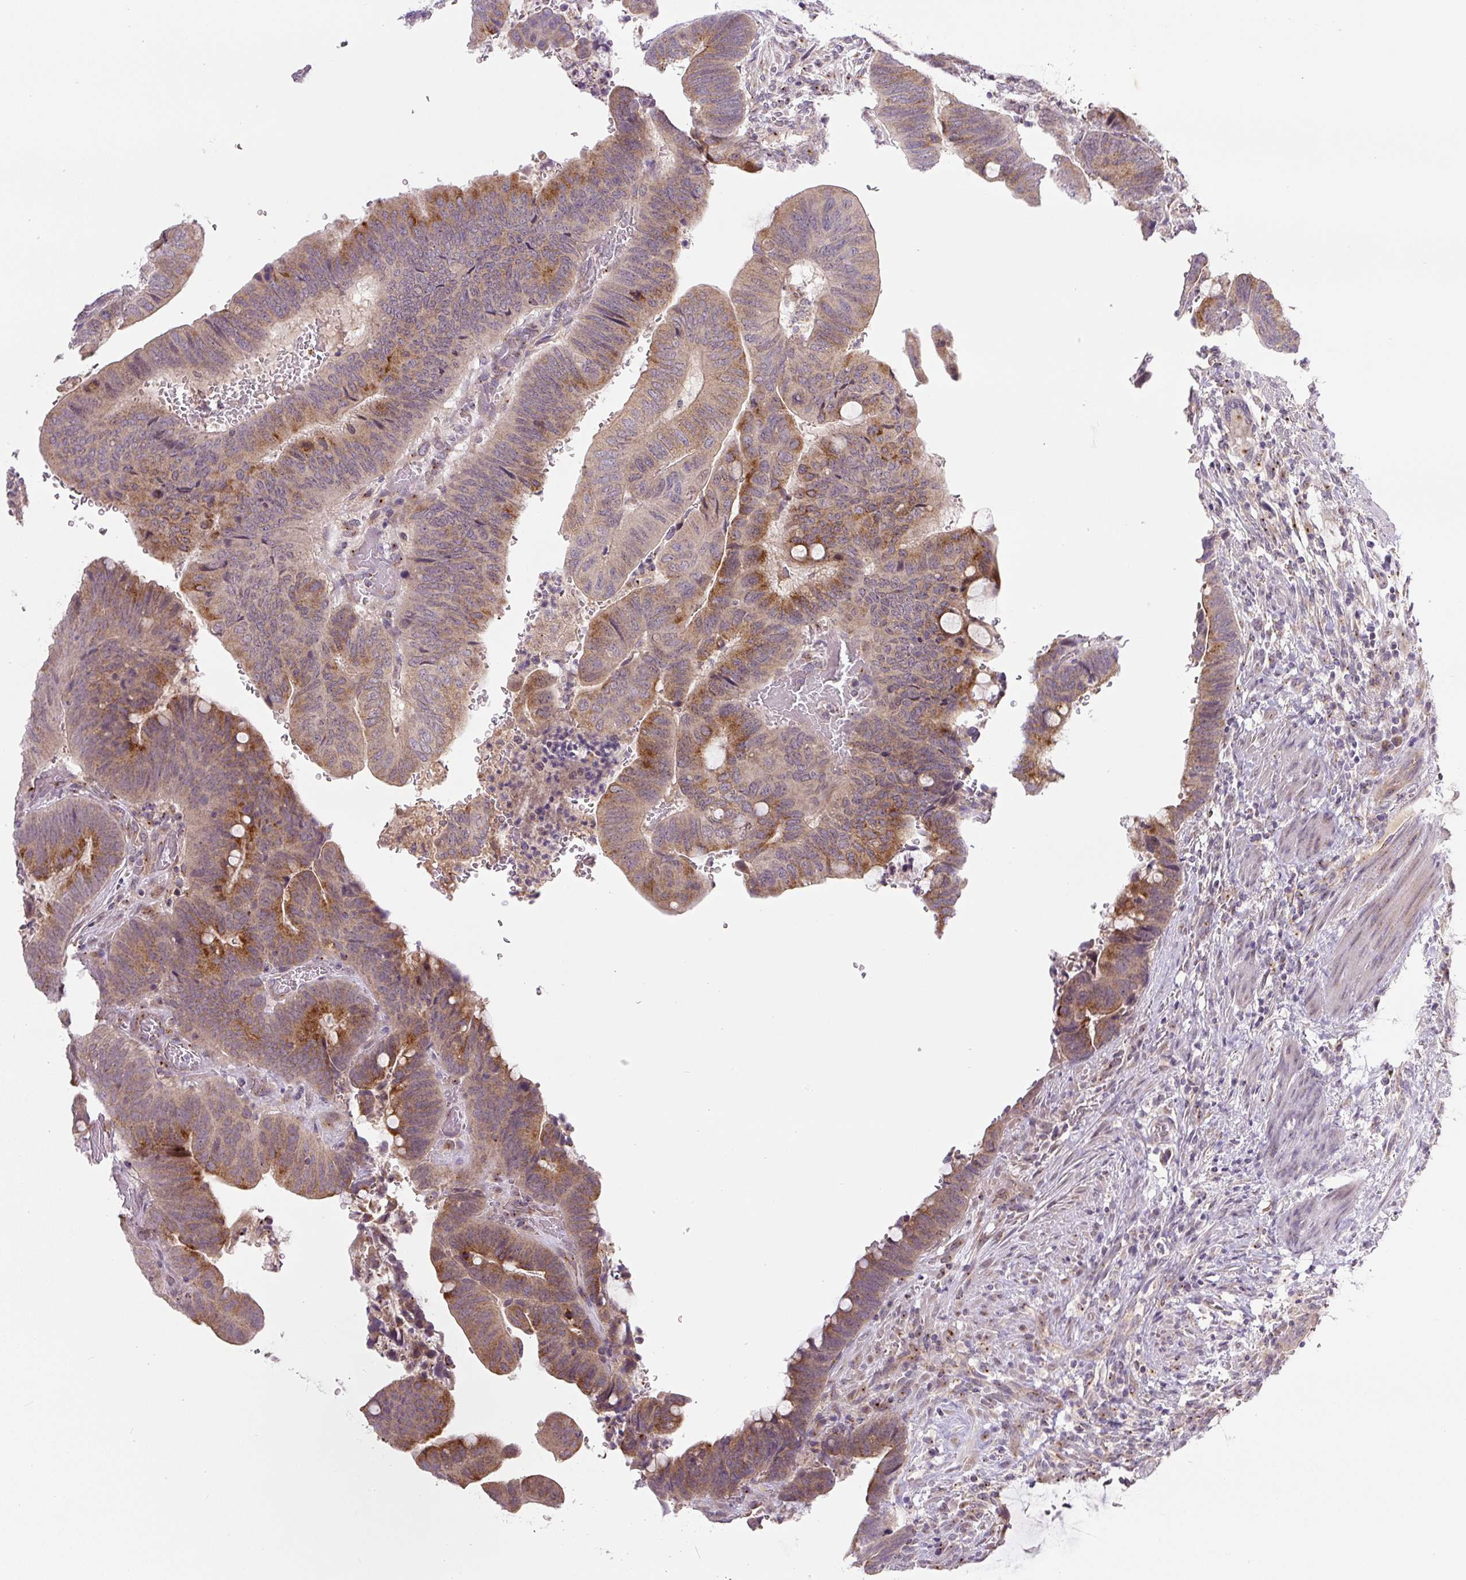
{"staining": {"intensity": "moderate", "quantity": ">75%", "location": "cytoplasmic/membranous"}, "tissue": "colorectal cancer", "cell_type": "Tumor cells", "image_type": "cancer", "snomed": [{"axis": "morphology", "description": "Normal tissue, NOS"}, {"axis": "morphology", "description": "Adenocarcinoma, NOS"}, {"axis": "topography", "description": "Rectum"}, {"axis": "topography", "description": "Peripheral nerve tissue"}], "caption": "The photomicrograph reveals immunohistochemical staining of colorectal cancer. There is moderate cytoplasmic/membranous staining is identified in about >75% of tumor cells. (DAB IHC with brightfield microscopy, high magnification).", "gene": "PCM1", "patient": {"sex": "male", "age": 92}}